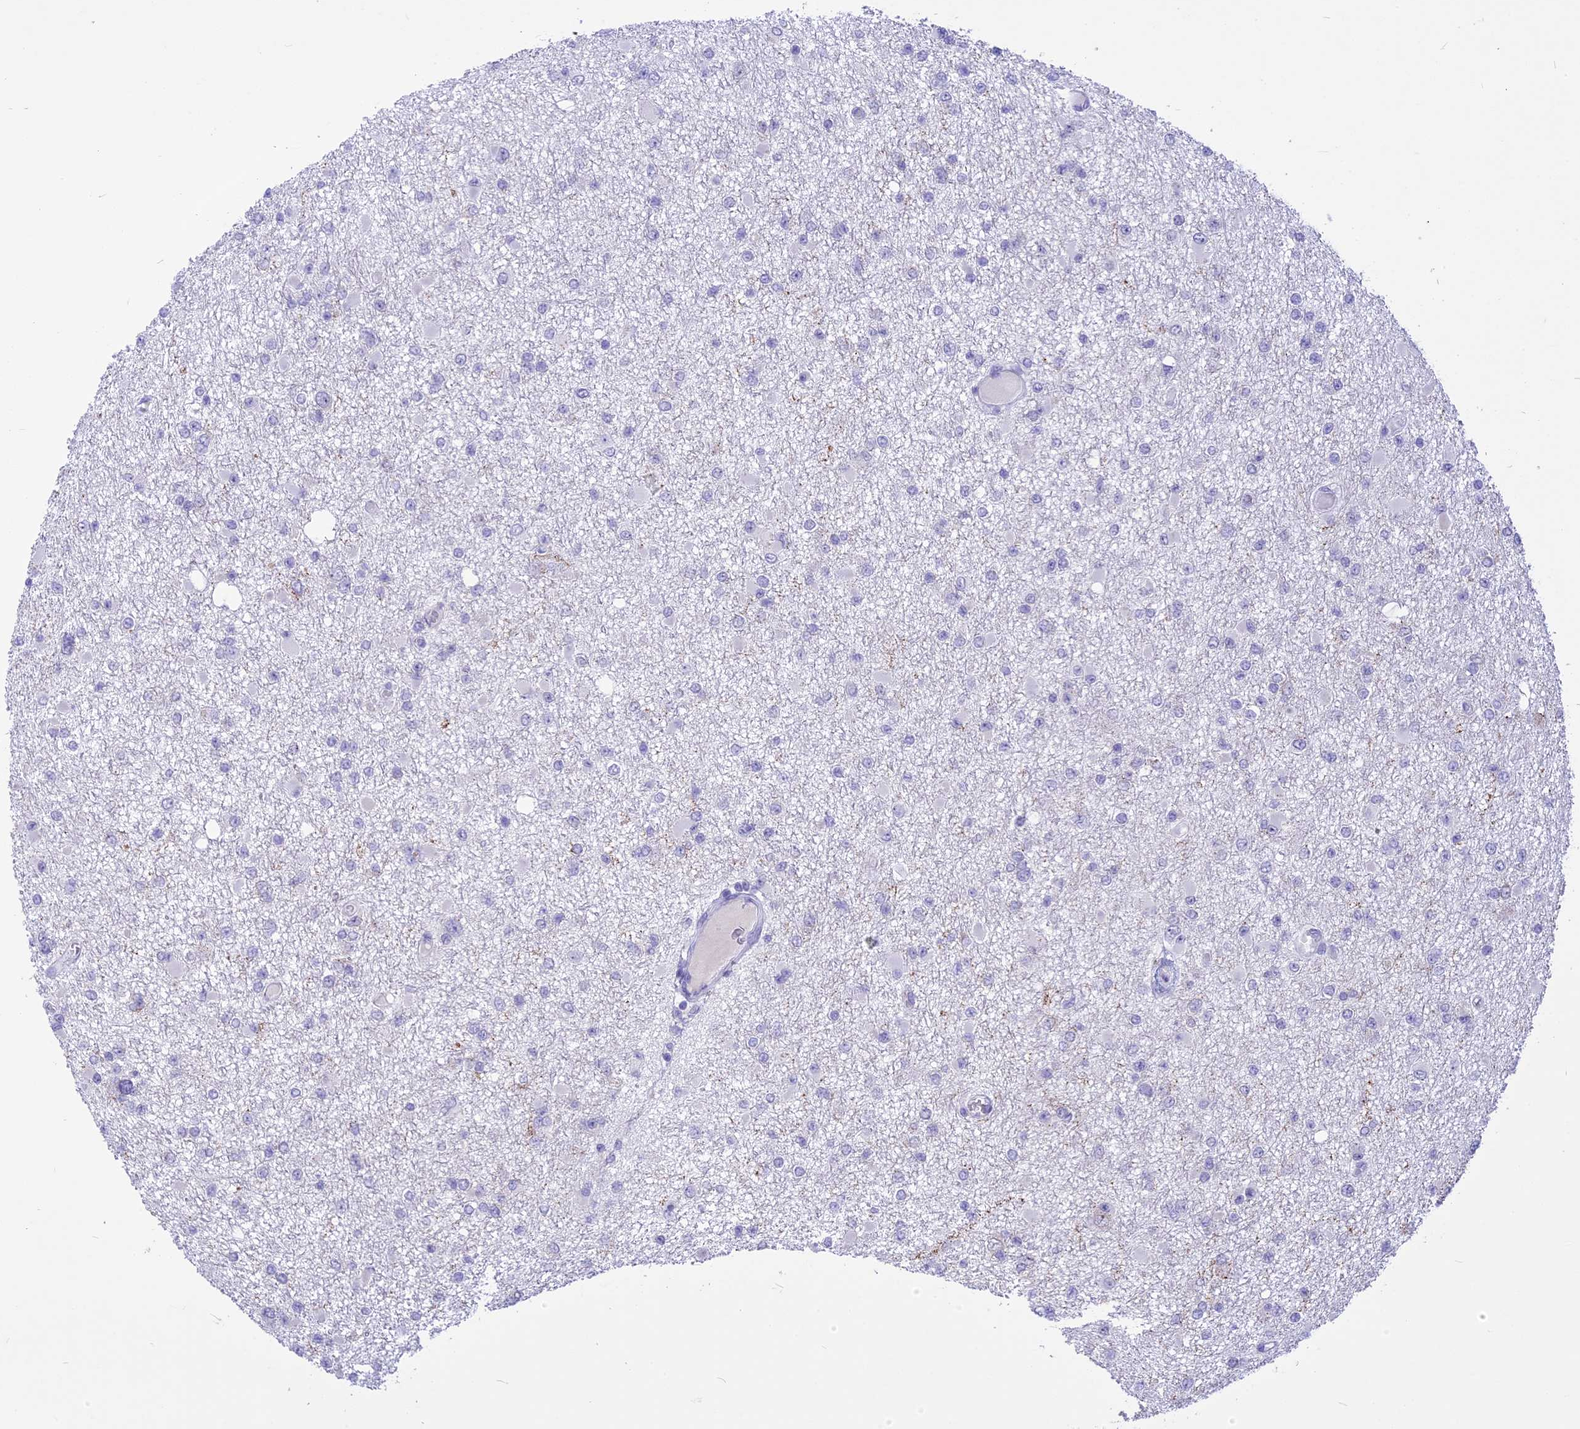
{"staining": {"intensity": "negative", "quantity": "none", "location": "none"}, "tissue": "glioma", "cell_type": "Tumor cells", "image_type": "cancer", "snomed": [{"axis": "morphology", "description": "Glioma, malignant, Low grade"}, {"axis": "topography", "description": "Brain"}], "caption": "A high-resolution histopathology image shows IHC staining of glioma, which displays no significant positivity in tumor cells.", "gene": "CMSS1", "patient": {"sex": "female", "age": 22}}